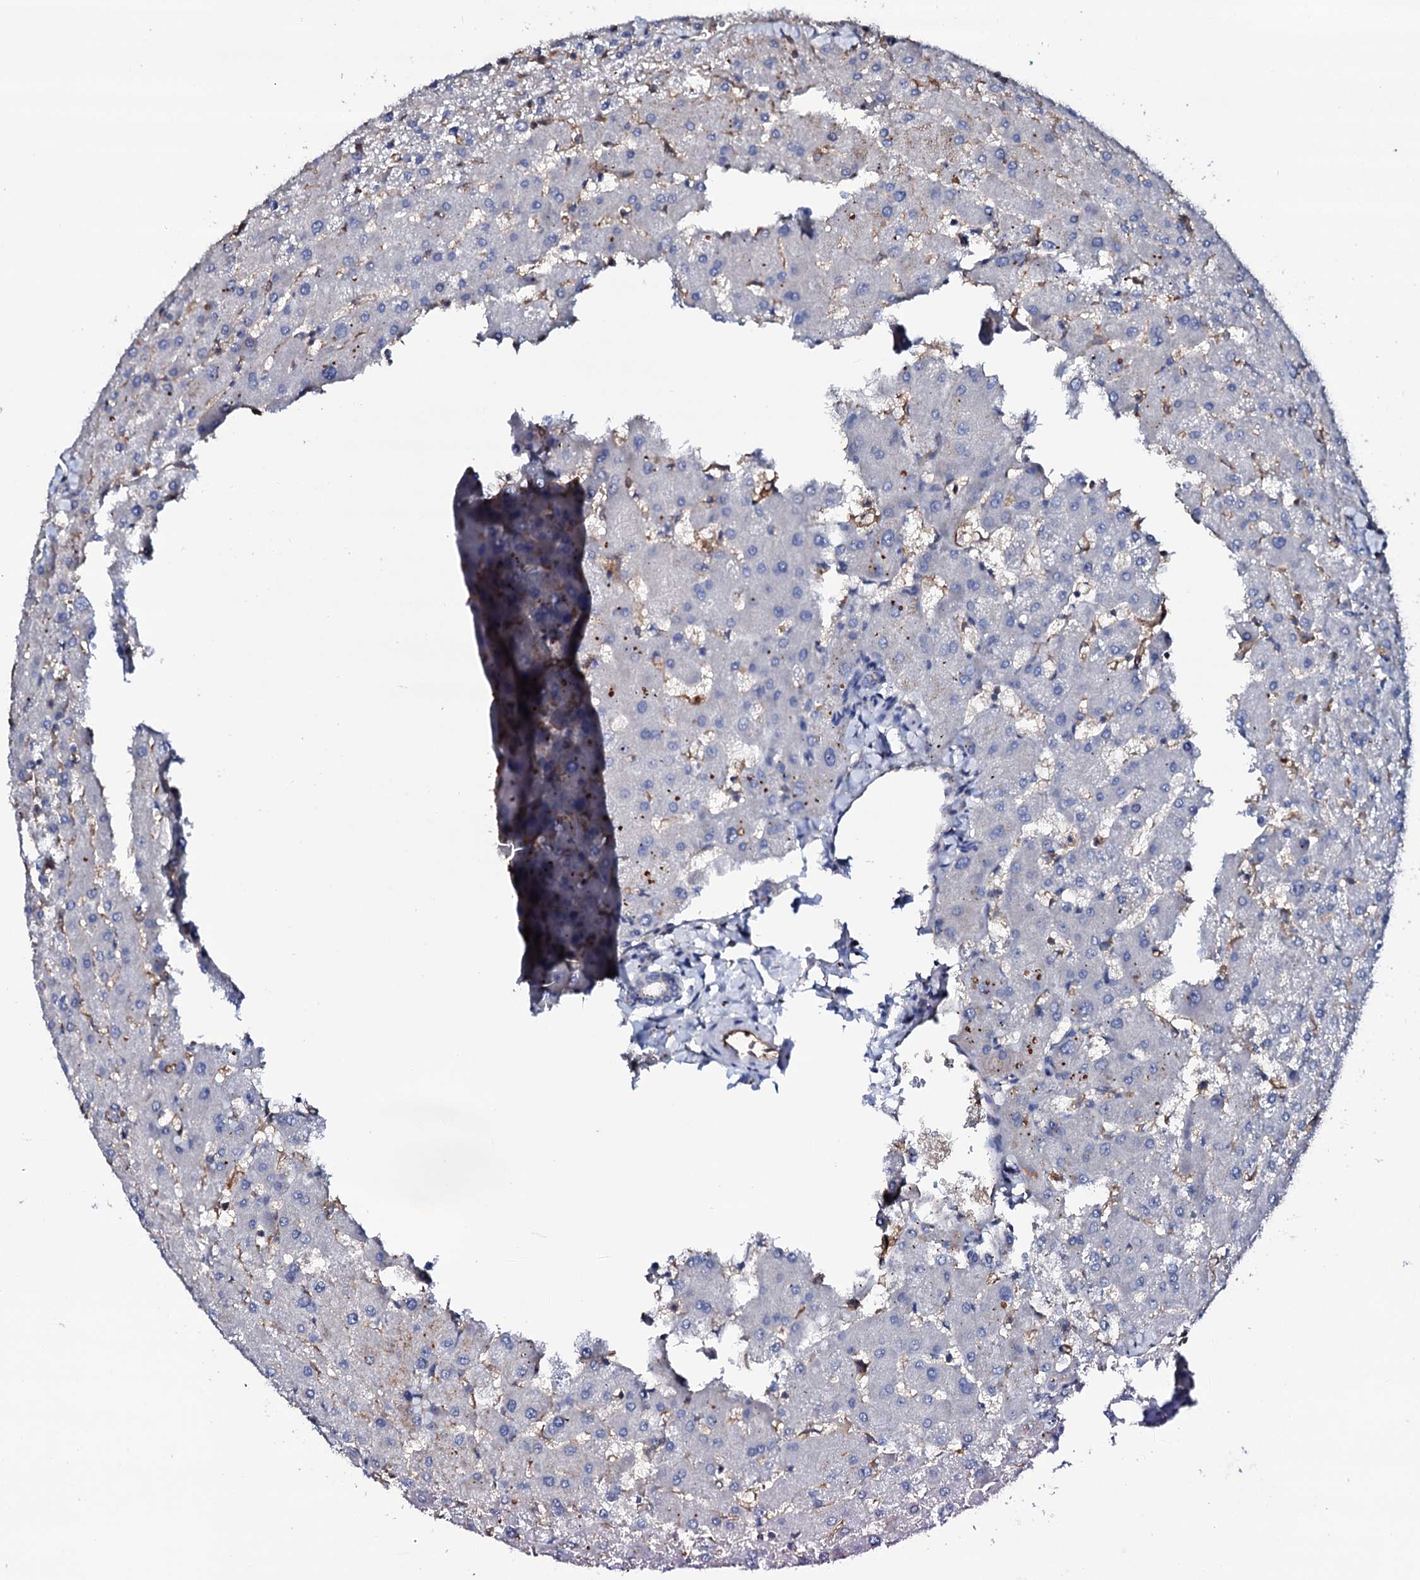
{"staining": {"intensity": "negative", "quantity": "none", "location": "none"}, "tissue": "liver", "cell_type": "Cholangiocytes", "image_type": "normal", "snomed": [{"axis": "morphology", "description": "Normal tissue, NOS"}, {"axis": "topography", "description": "Liver"}], "caption": "The immunohistochemistry photomicrograph has no significant positivity in cholangiocytes of liver.", "gene": "TCAF2C", "patient": {"sex": "female", "age": 63}}